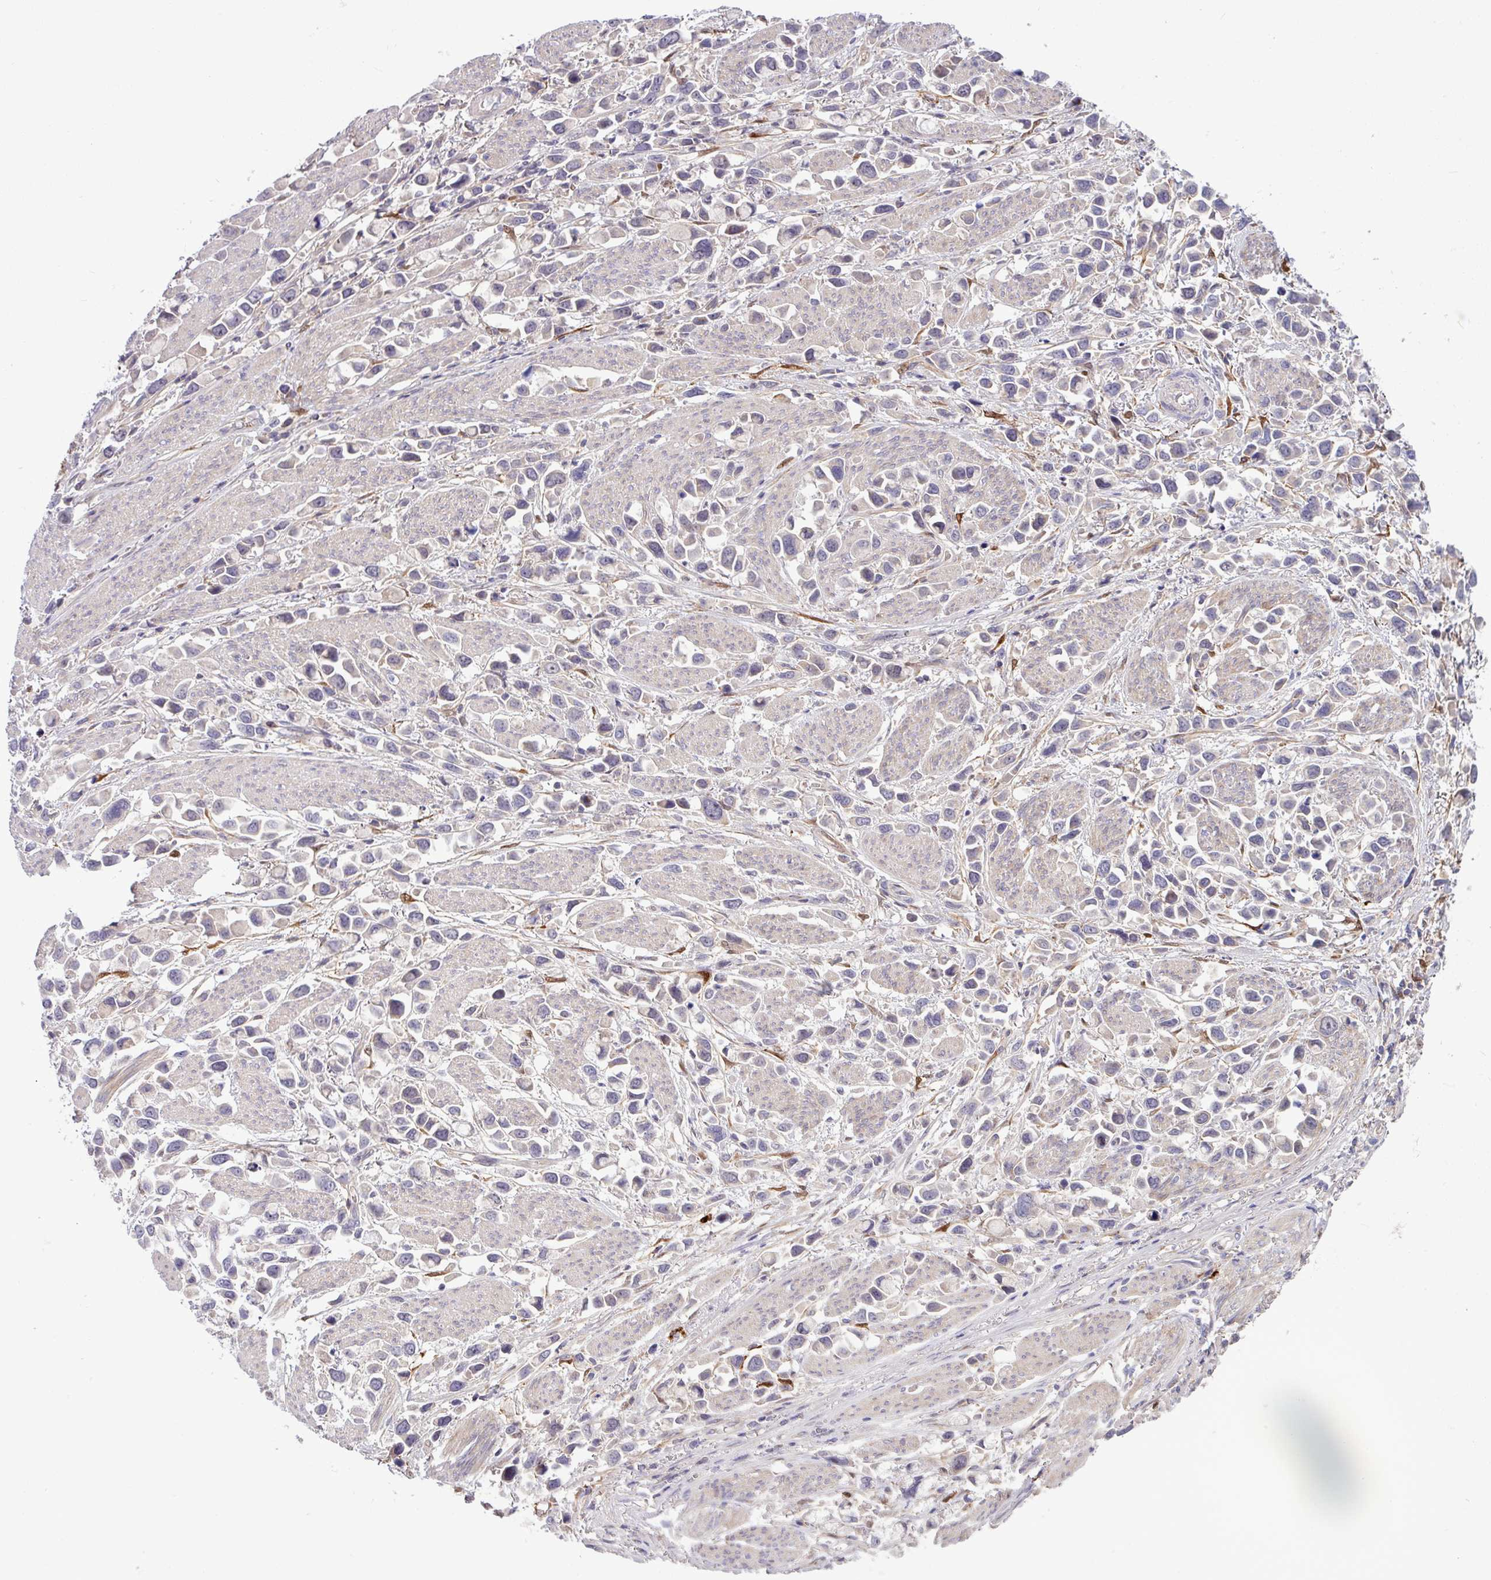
{"staining": {"intensity": "negative", "quantity": "none", "location": "none"}, "tissue": "stomach cancer", "cell_type": "Tumor cells", "image_type": "cancer", "snomed": [{"axis": "morphology", "description": "Adenocarcinoma, NOS"}, {"axis": "topography", "description": "Stomach"}], "caption": "DAB immunohistochemical staining of human stomach cancer (adenocarcinoma) demonstrates no significant staining in tumor cells.", "gene": "B4GALNT4", "patient": {"sex": "female", "age": 81}}